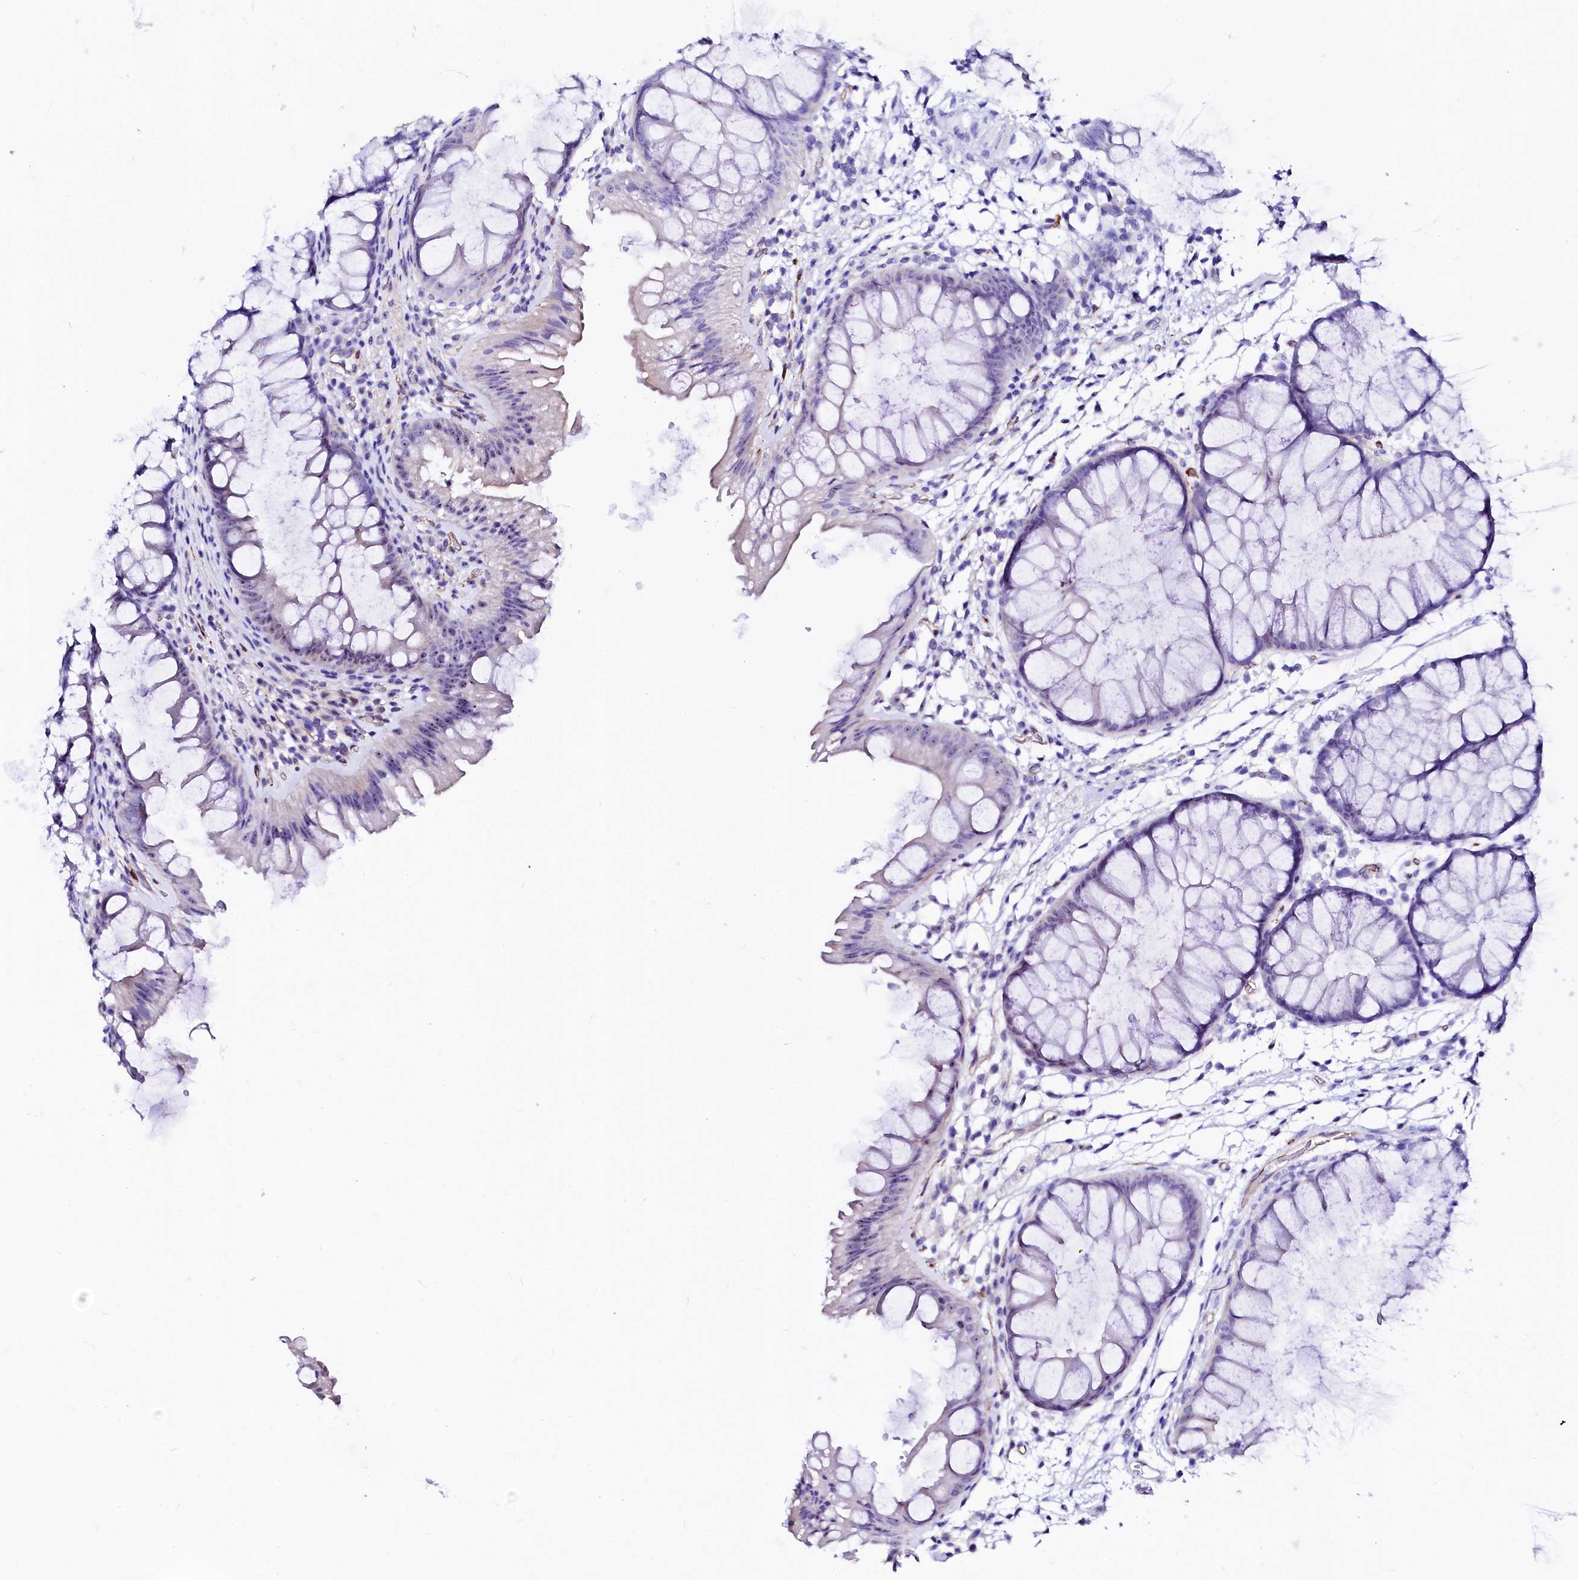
{"staining": {"intensity": "negative", "quantity": "none", "location": "none"}, "tissue": "colon", "cell_type": "Endothelial cells", "image_type": "normal", "snomed": [{"axis": "morphology", "description": "Normal tissue, NOS"}, {"axis": "topography", "description": "Colon"}], "caption": "The micrograph exhibits no significant staining in endothelial cells of colon.", "gene": "SFR1", "patient": {"sex": "female", "age": 62}}